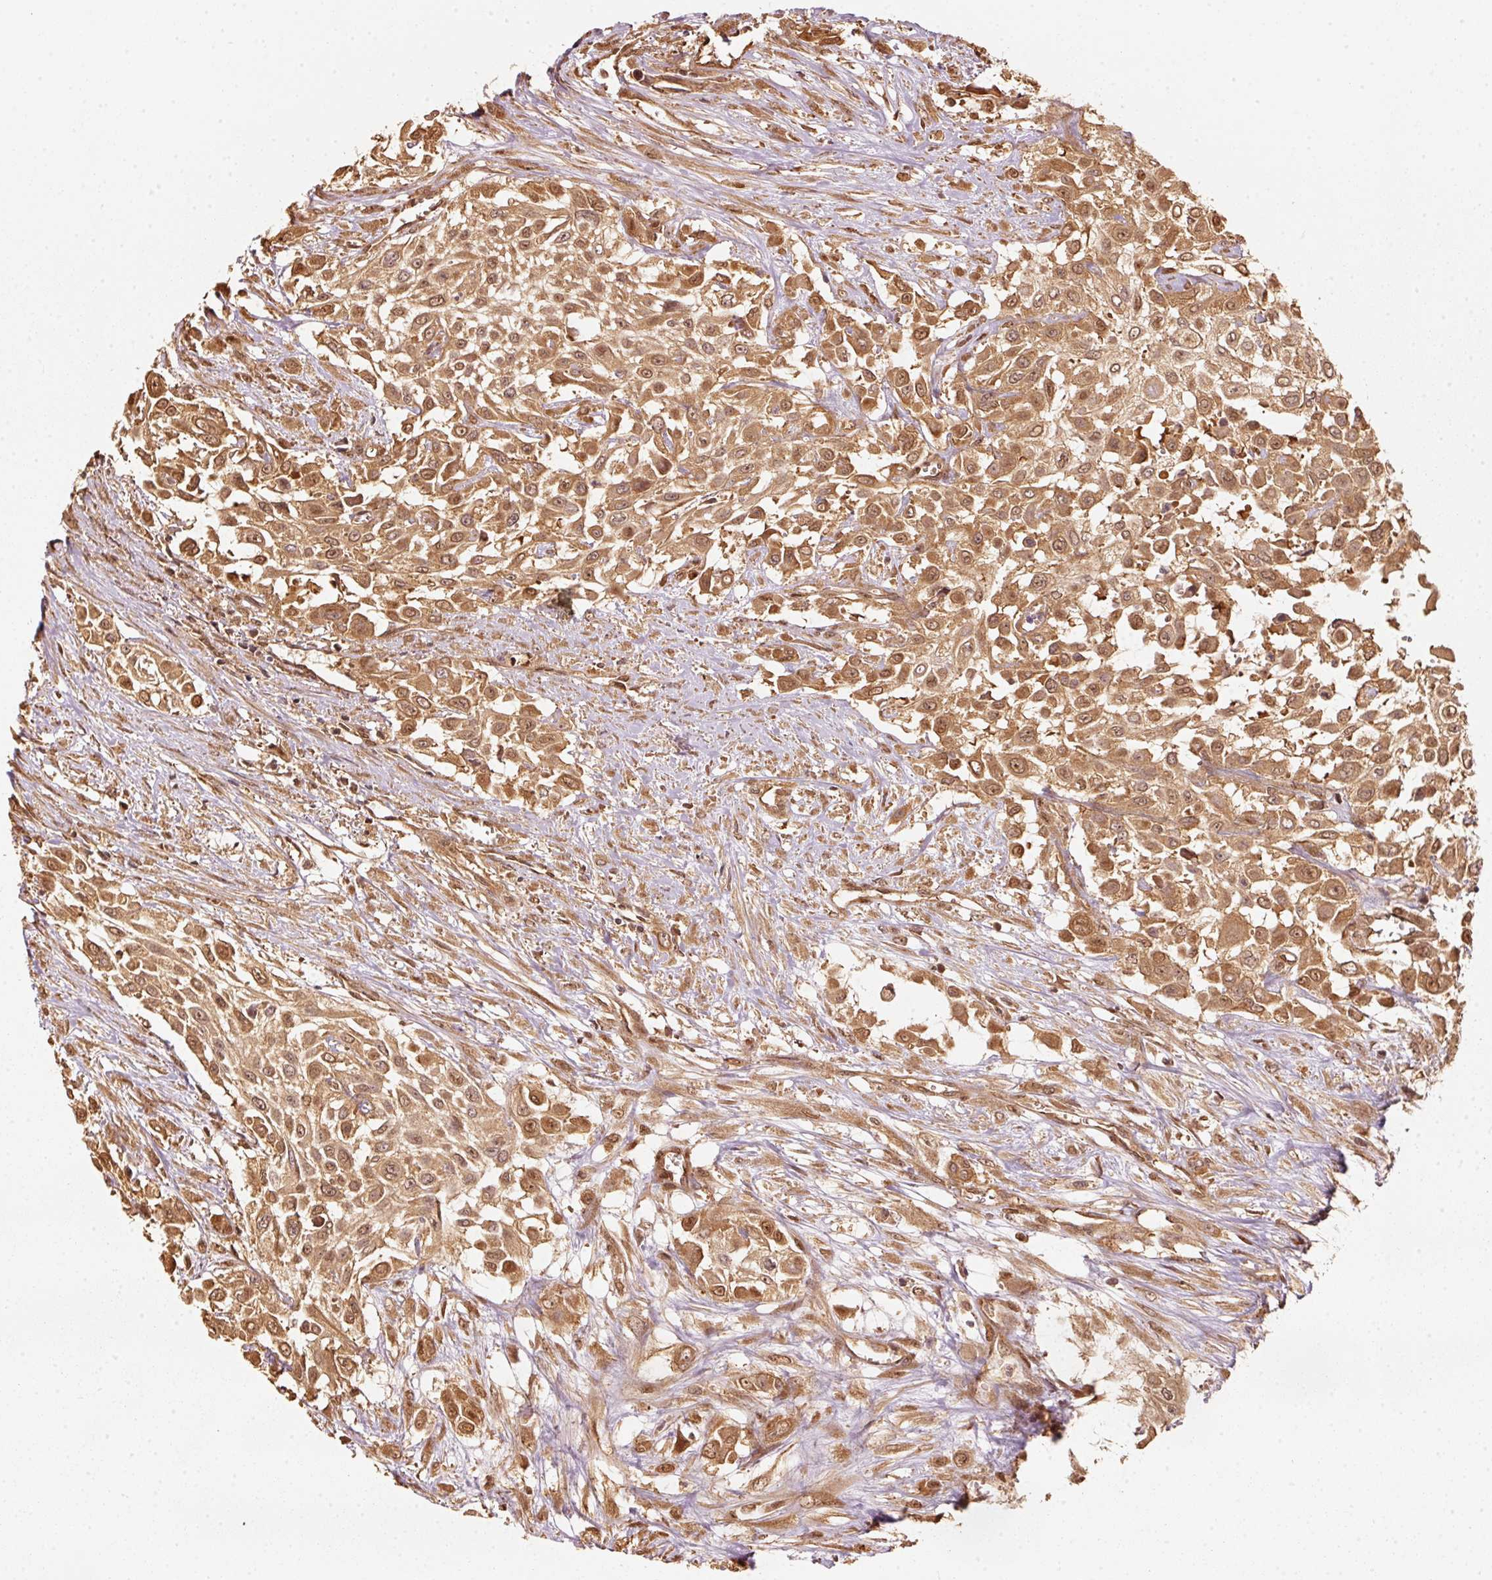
{"staining": {"intensity": "moderate", "quantity": ">75%", "location": "cytoplasmic/membranous,nuclear"}, "tissue": "urothelial cancer", "cell_type": "Tumor cells", "image_type": "cancer", "snomed": [{"axis": "morphology", "description": "Urothelial carcinoma, High grade"}, {"axis": "topography", "description": "Urinary bladder"}], "caption": "A brown stain shows moderate cytoplasmic/membranous and nuclear staining of a protein in high-grade urothelial carcinoma tumor cells.", "gene": "STAU1", "patient": {"sex": "male", "age": 57}}